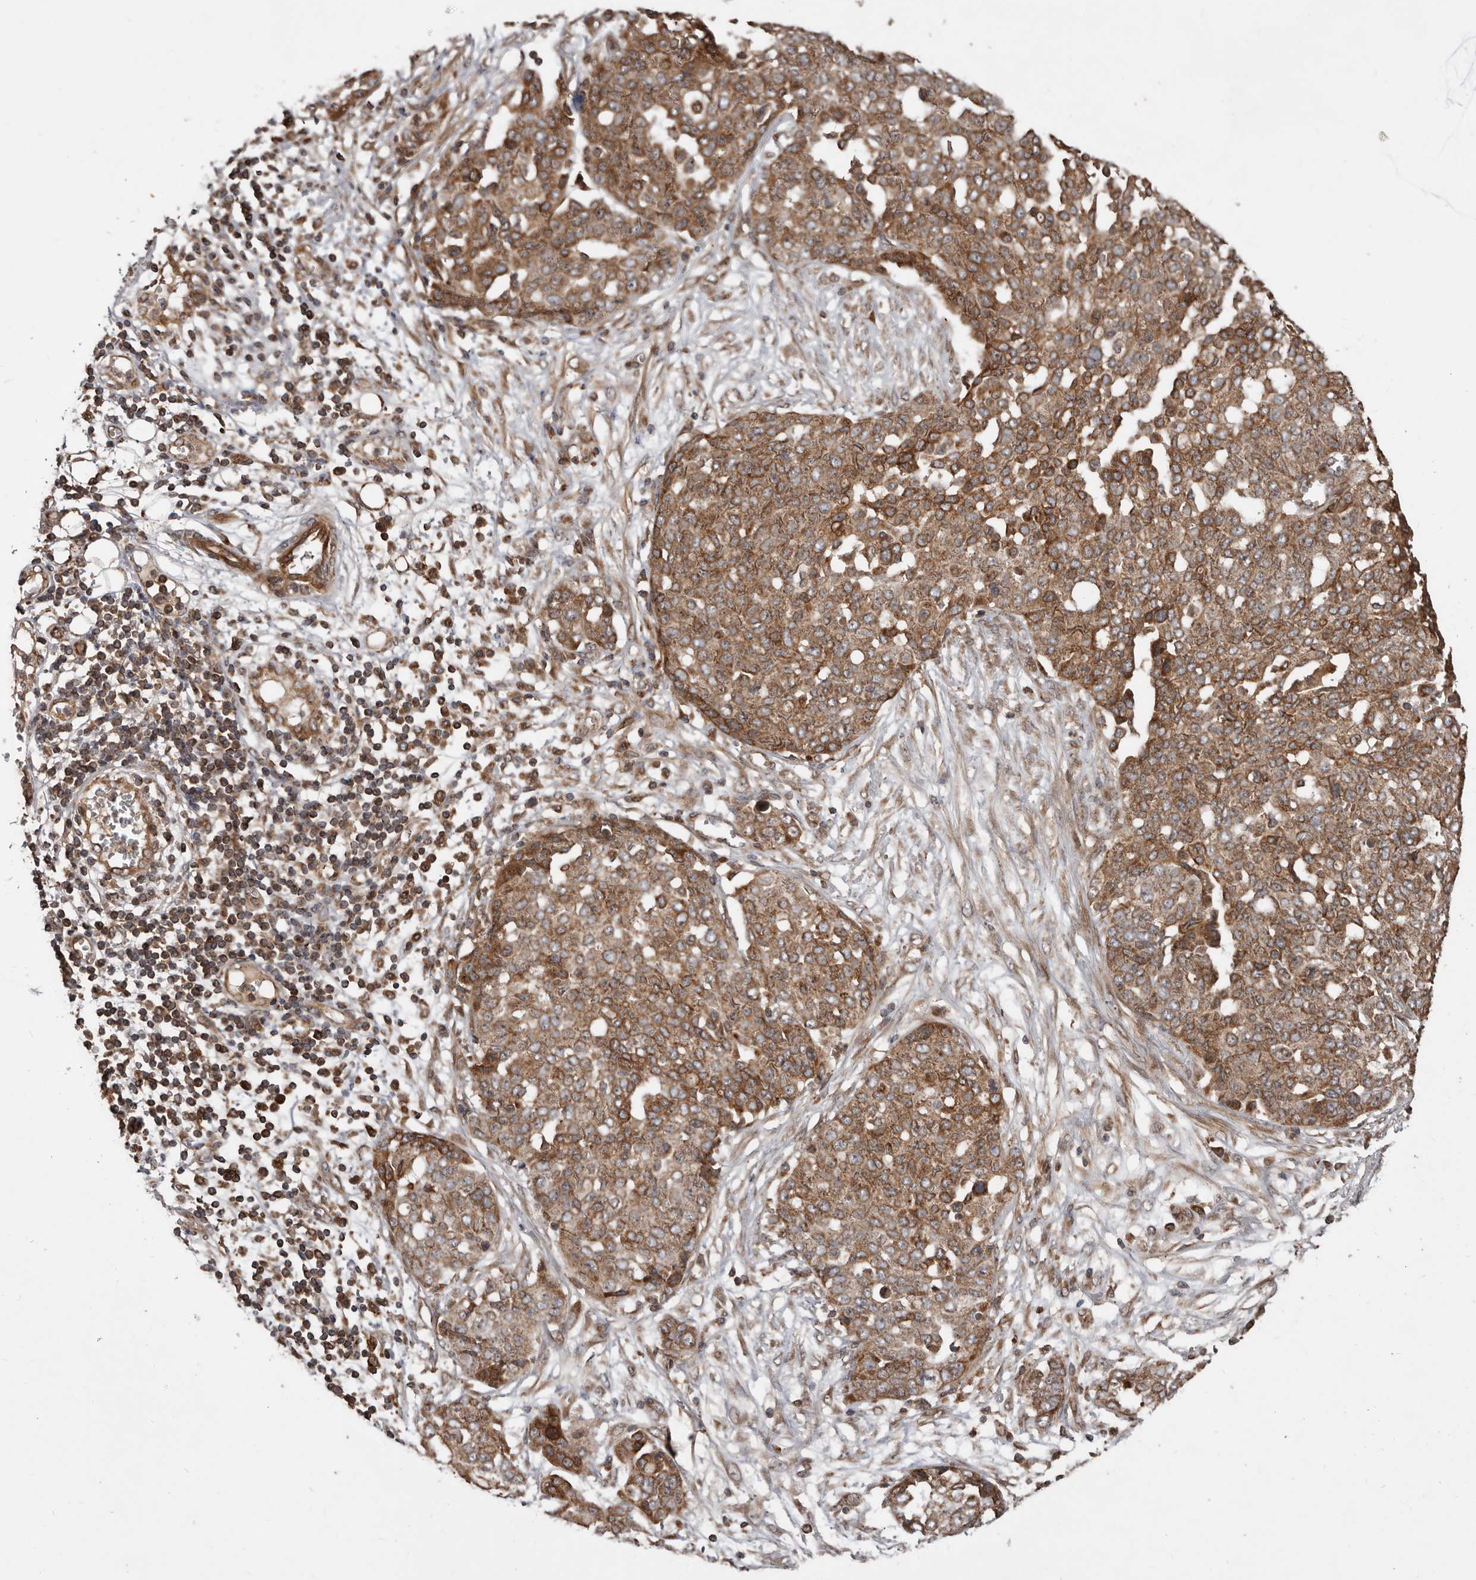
{"staining": {"intensity": "moderate", "quantity": ">75%", "location": "cytoplasmic/membranous"}, "tissue": "ovarian cancer", "cell_type": "Tumor cells", "image_type": "cancer", "snomed": [{"axis": "morphology", "description": "Cystadenocarcinoma, serous, NOS"}, {"axis": "topography", "description": "Soft tissue"}, {"axis": "topography", "description": "Ovary"}], "caption": "Ovarian cancer stained with a brown dye displays moderate cytoplasmic/membranous positive staining in about >75% of tumor cells.", "gene": "STK36", "patient": {"sex": "female", "age": 57}}